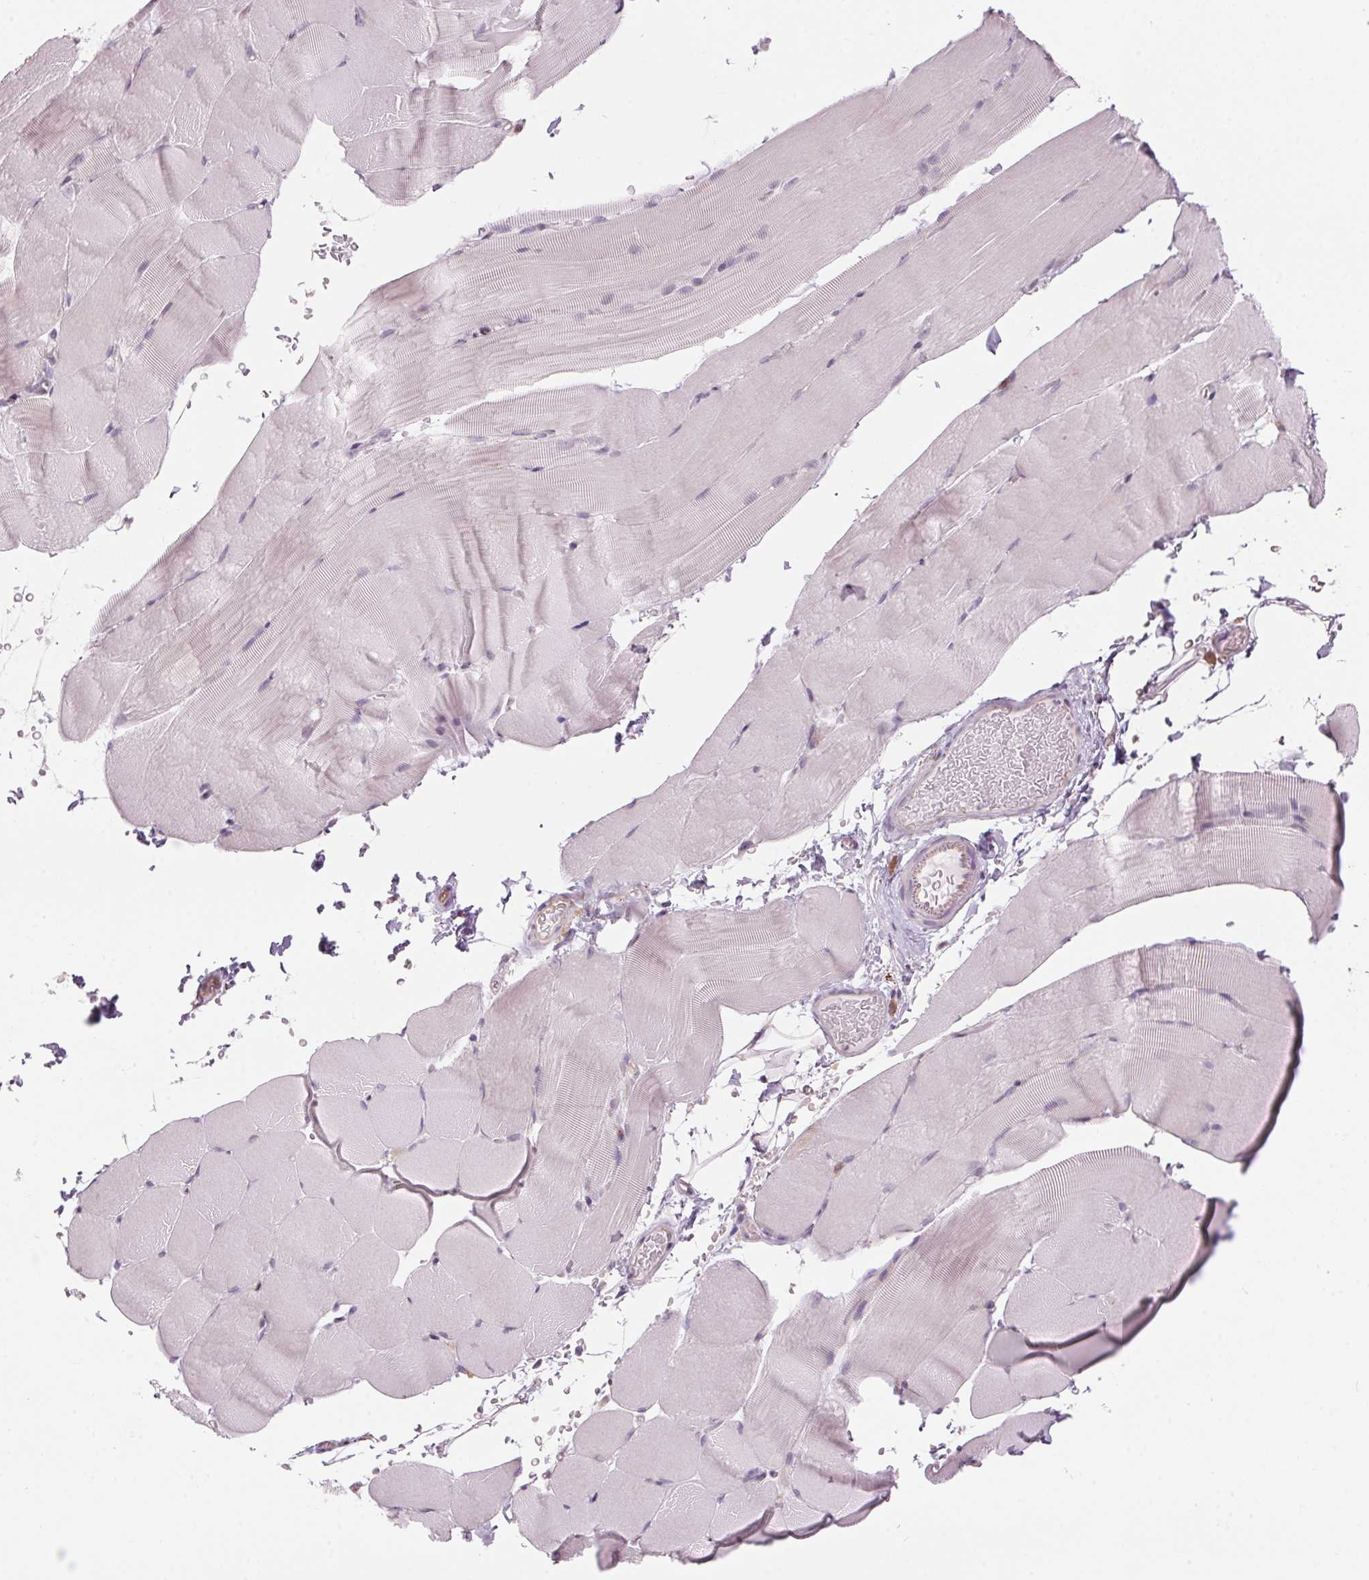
{"staining": {"intensity": "negative", "quantity": "none", "location": "none"}, "tissue": "skeletal muscle", "cell_type": "Myocytes", "image_type": "normal", "snomed": [{"axis": "morphology", "description": "Normal tissue, NOS"}, {"axis": "topography", "description": "Skeletal muscle"}], "caption": "Immunohistochemical staining of unremarkable skeletal muscle displays no significant staining in myocytes. Nuclei are stained in blue.", "gene": "GNMT", "patient": {"sex": "female", "age": 37}}